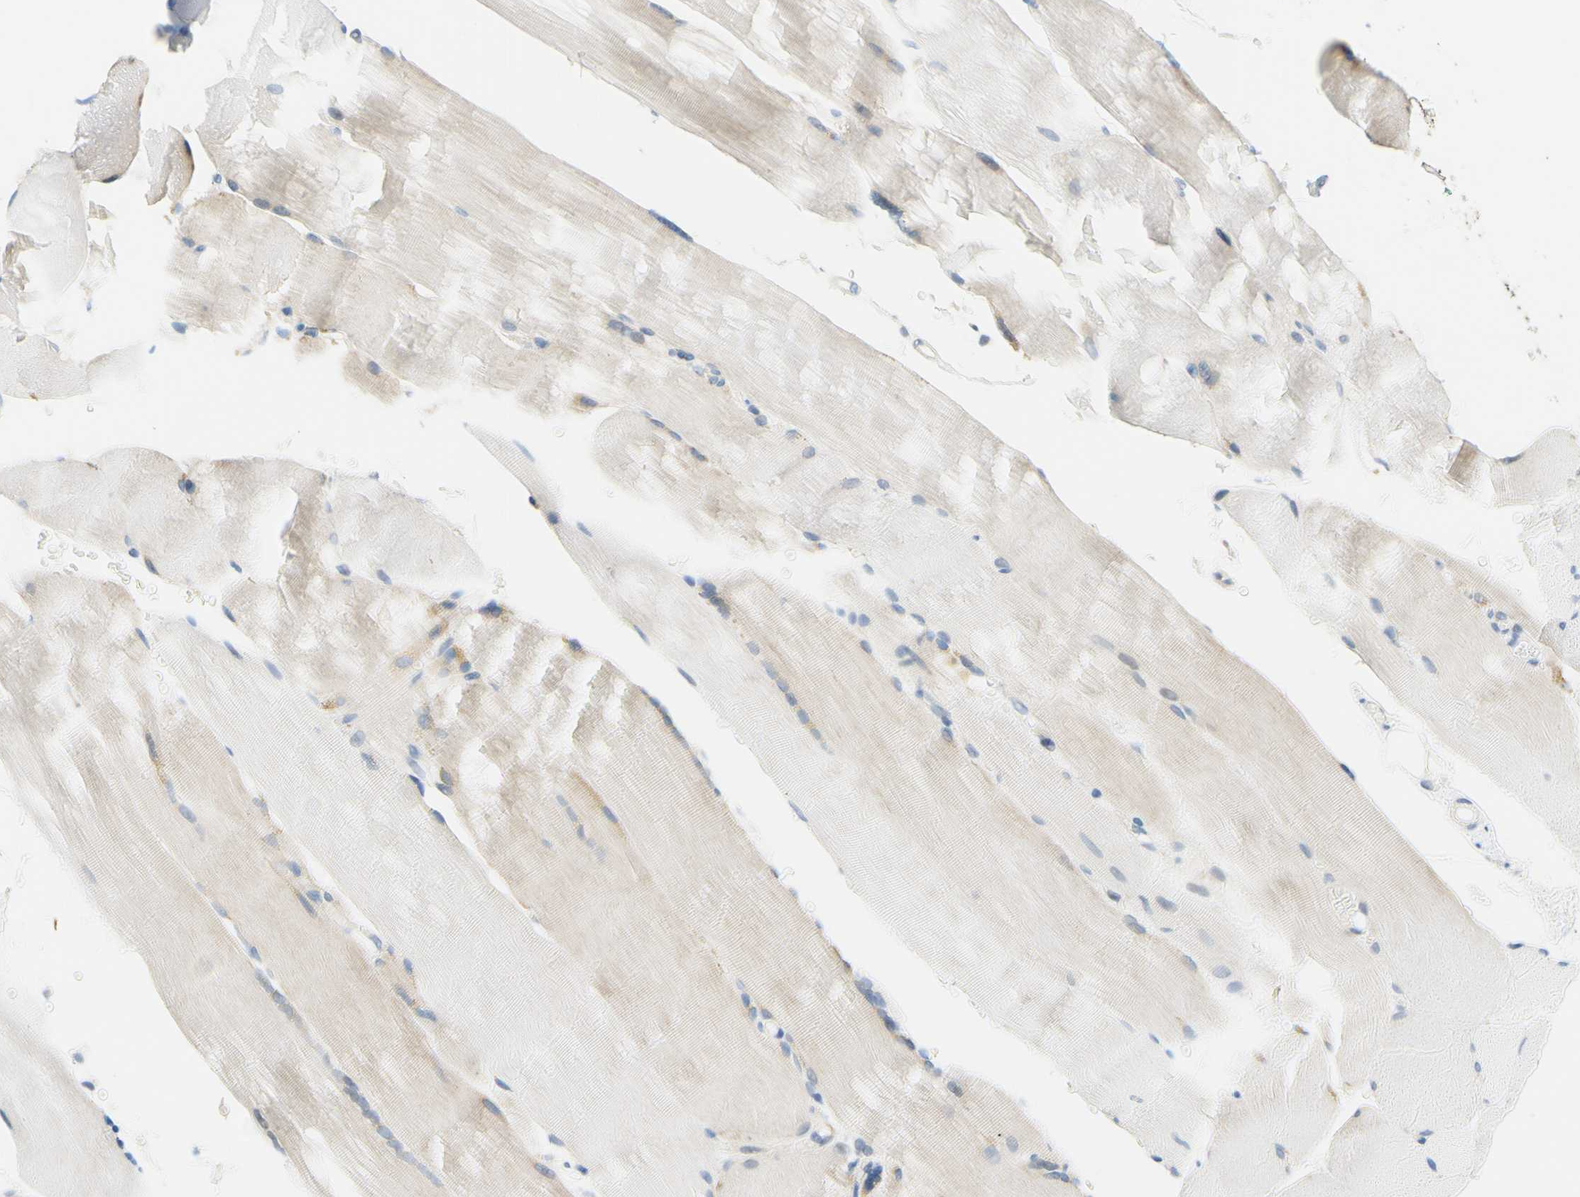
{"staining": {"intensity": "negative", "quantity": "none", "location": "none"}, "tissue": "skeletal muscle", "cell_type": "Myocytes", "image_type": "normal", "snomed": [{"axis": "morphology", "description": "Normal tissue, NOS"}, {"axis": "topography", "description": "Skin"}, {"axis": "topography", "description": "Skeletal muscle"}], "caption": "The immunohistochemistry photomicrograph has no significant staining in myocytes of skeletal muscle.", "gene": "TREM2", "patient": {"sex": "male", "age": 83}}